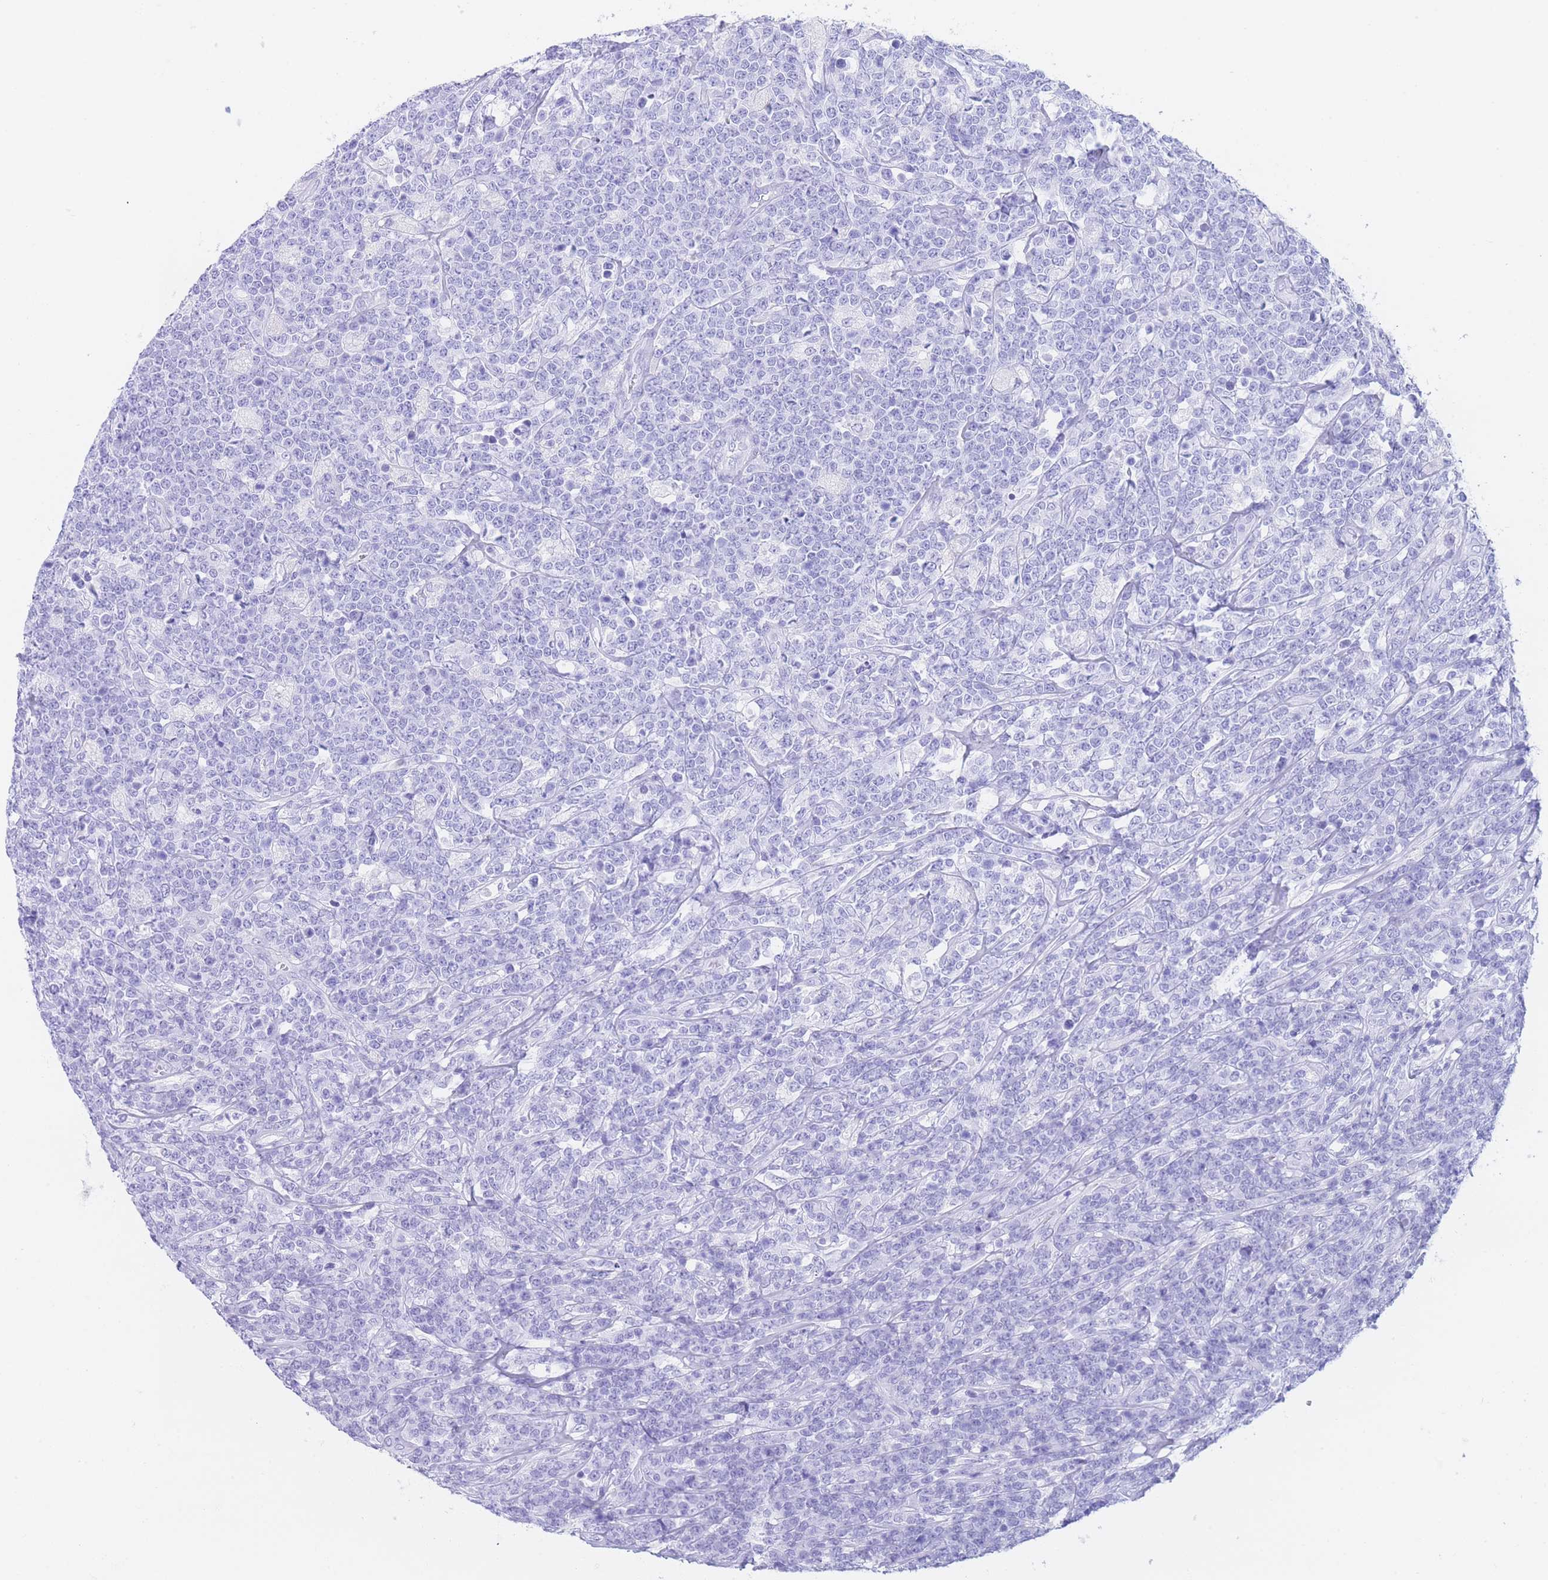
{"staining": {"intensity": "negative", "quantity": "none", "location": "none"}, "tissue": "lymphoma", "cell_type": "Tumor cells", "image_type": "cancer", "snomed": [{"axis": "morphology", "description": "Malignant lymphoma, non-Hodgkin's type, High grade"}, {"axis": "topography", "description": "Small intestine"}], "caption": "The histopathology image demonstrates no staining of tumor cells in lymphoma.", "gene": "SLCO1B3", "patient": {"sex": "male", "age": 8}}